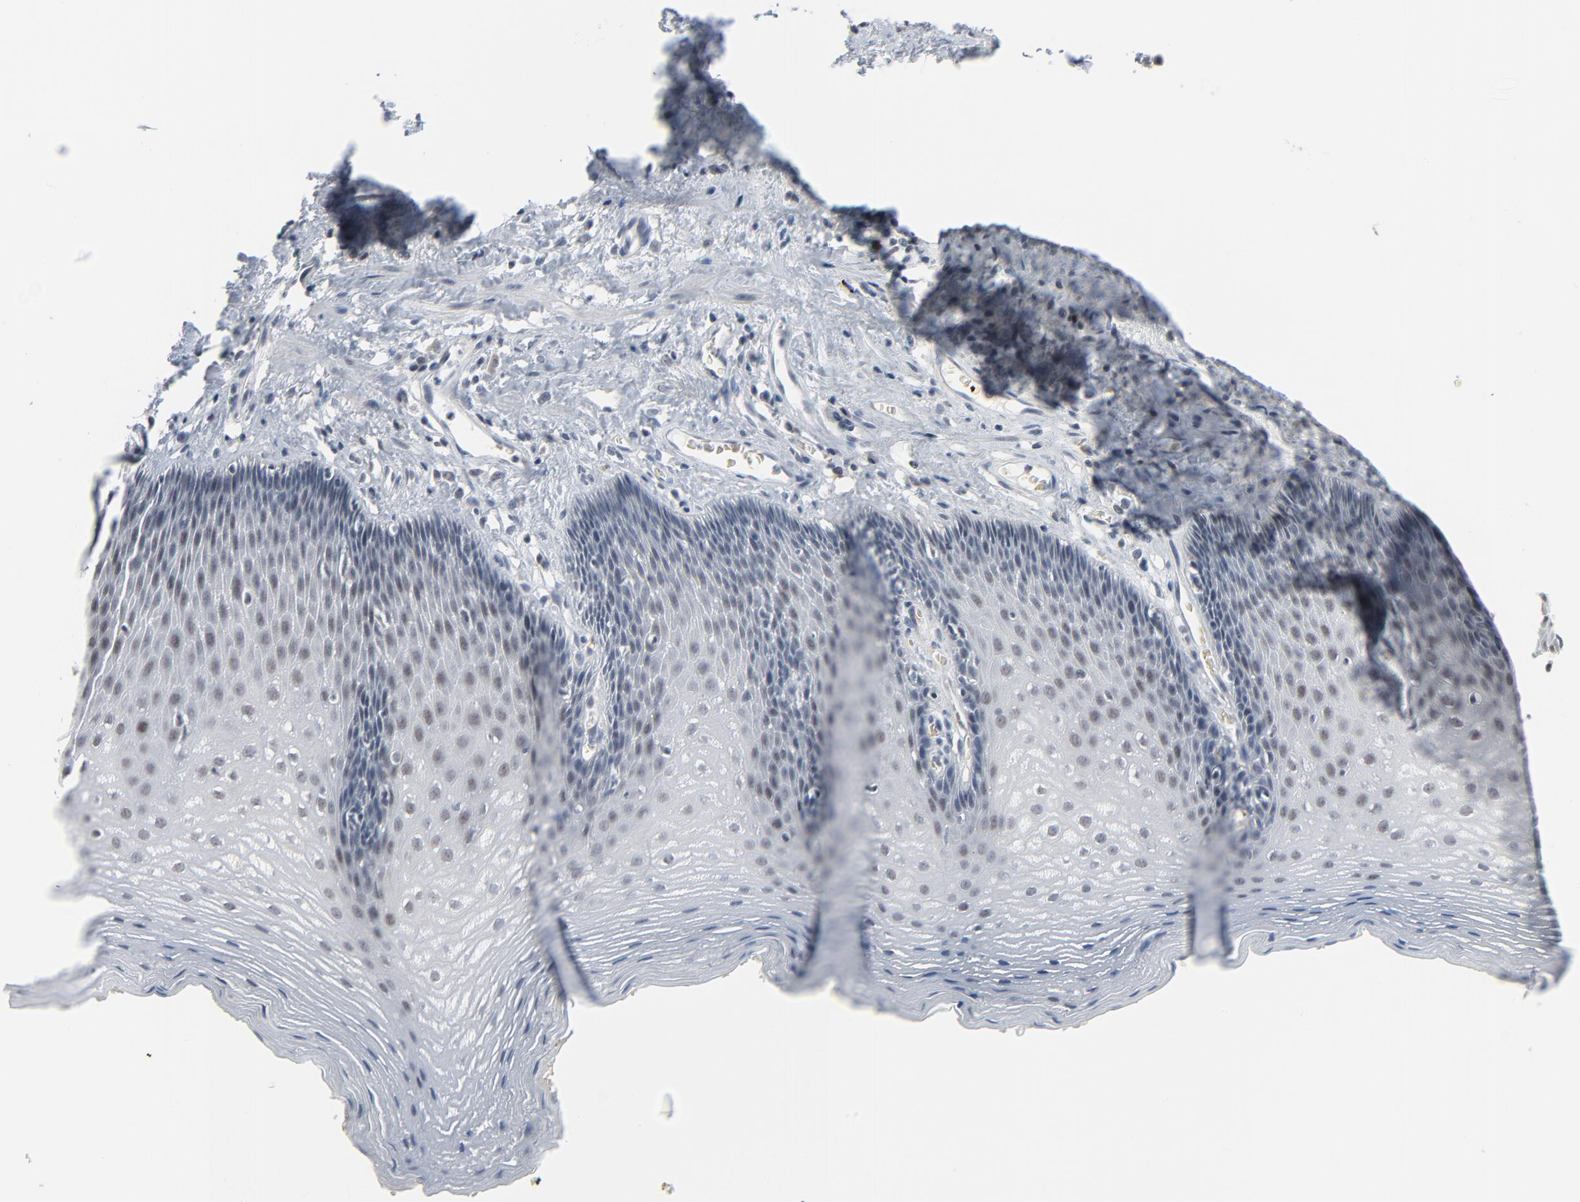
{"staining": {"intensity": "negative", "quantity": "none", "location": "none"}, "tissue": "esophagus", "cell_type": "Squamous epithelial cells", "image_type": "normal", "snomed": [{"axis": "morphology", "description": "Normal tissue, NOS"}, {"axis": "topography", "description": "Esophagus"}], "caption": "The histopathology image exhibits no significant expression in squamous epithelial cells of esophagus. The staining is performed using DAB brown chromogen with nuclei counter-stained in using hematoxylin.", "gene": "SAGE1", "patient": {"sex": "female", "age": 70}}